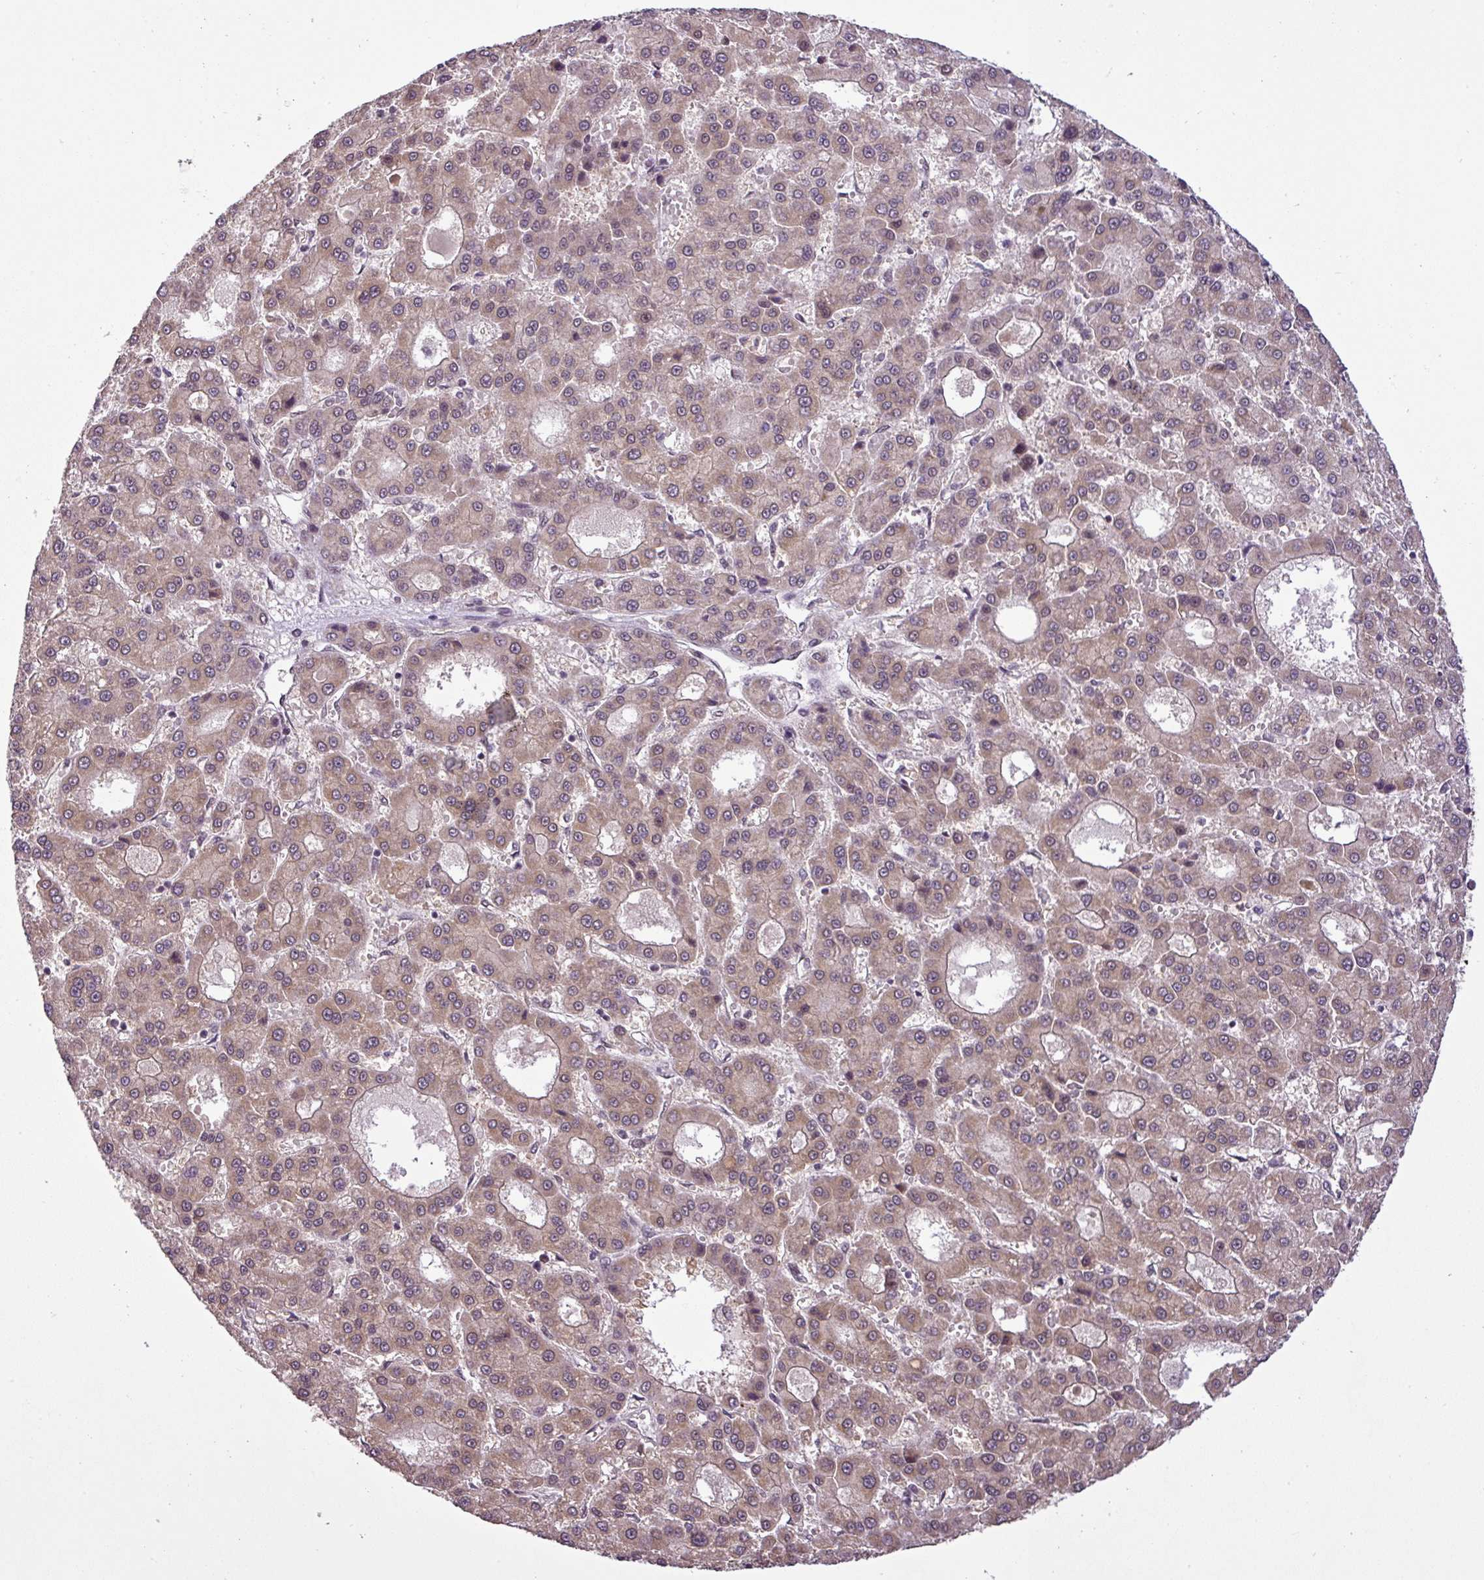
{"staining": {"intensity": "moderate", "quantity": ">75%", "location": "cytoplasmic/membranous"}, "tissue": "liver cancer", "cell_type": "Tumor cells", "image_type": "cancer", "snomed": [{"axis": "morphology", "description": "Carcinoma, Hepatocellular, NOS"}, {"axis": "topography", "description": "Liver"}], "caption": "Moderate cytoplasmic/membranous positivity for a protein is present in about >75% of tumor cells of liver hepatocellular carcinoma using IHC.", "gene": "MFHAS1", "patient": {"sex": "male", "age": 70}}